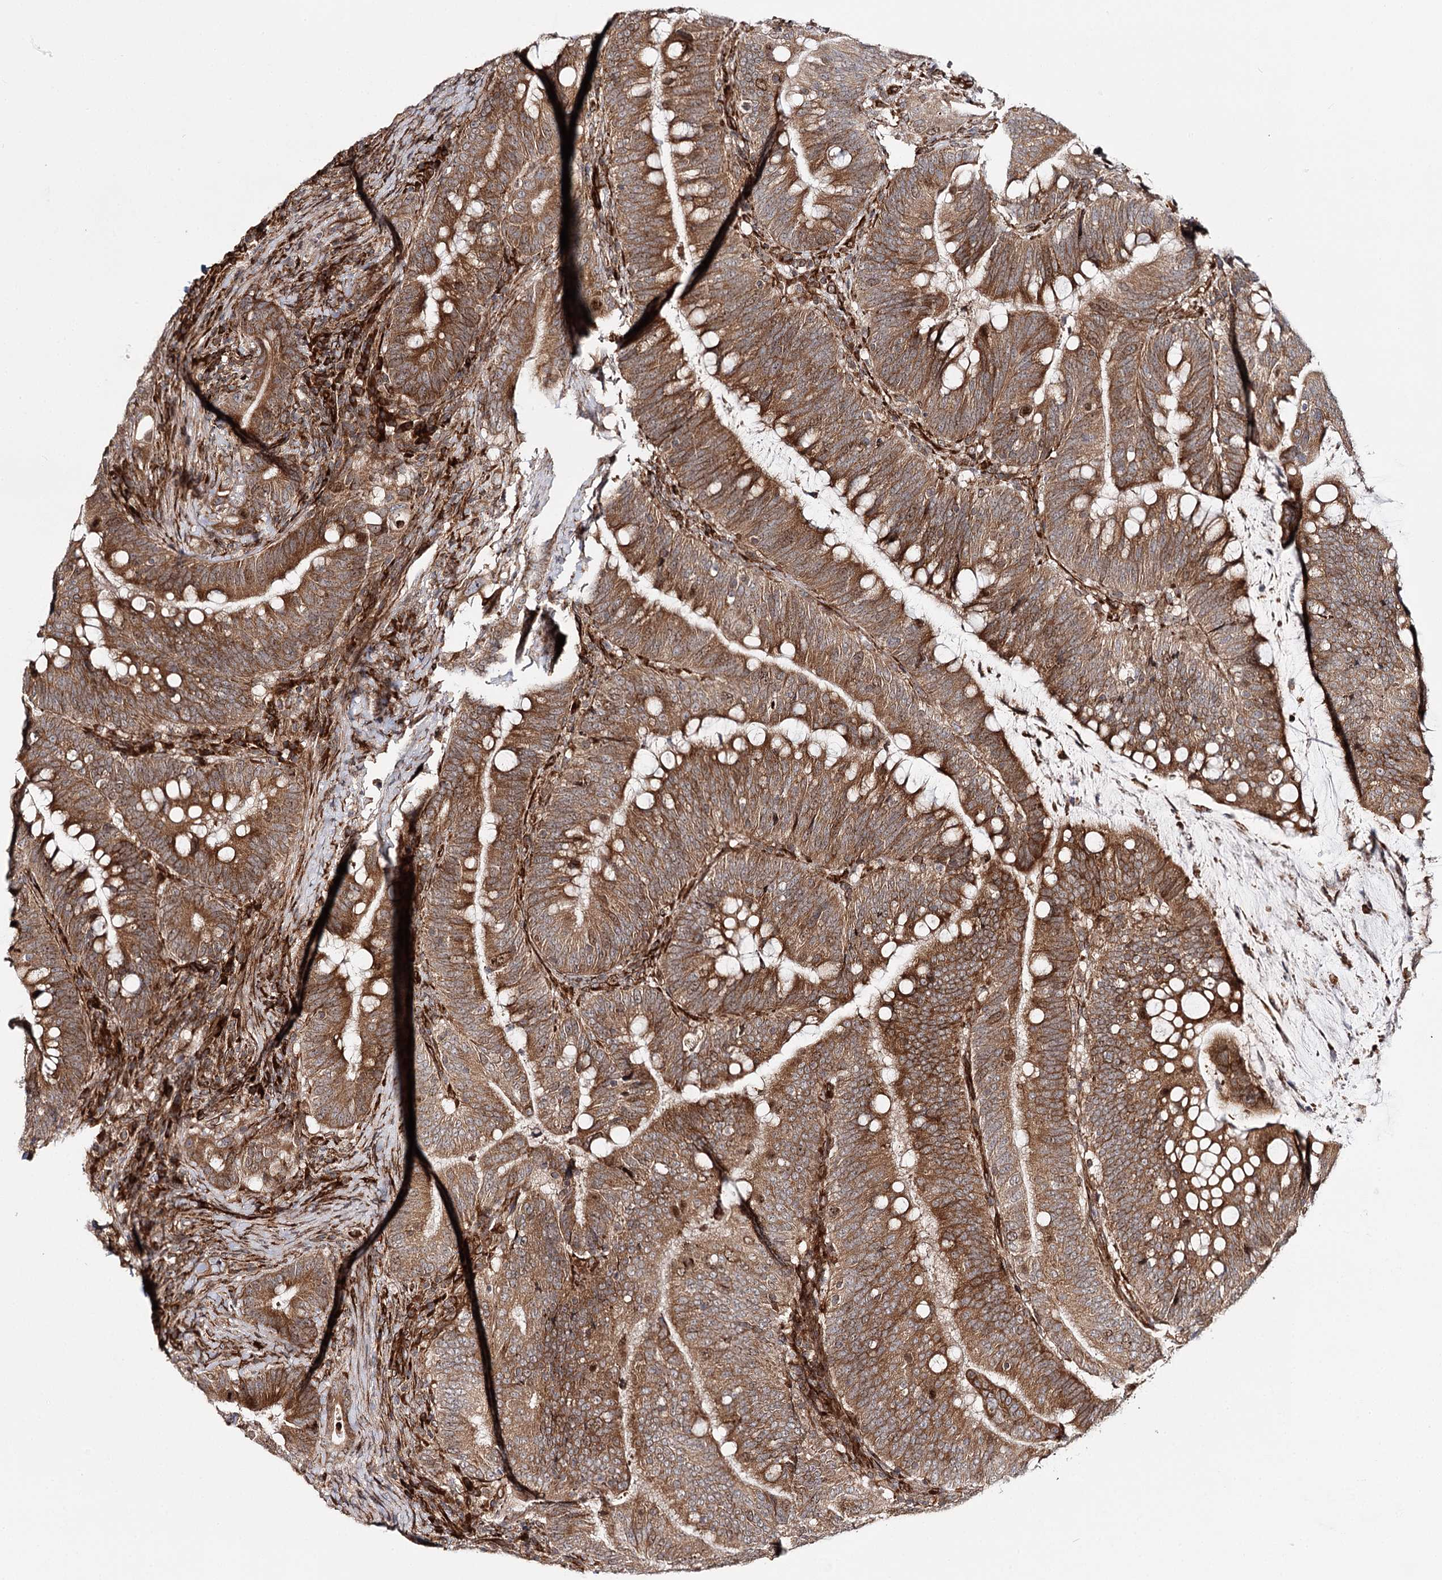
{"staining": {"intensity": "strong", "quantity": ">75%", "location": "cytoplasmic/membranous"}, "tissue": "colorectal cancer", "cell_type": "Tumor cells", "image_type": "cancer", "snomed": [{"axis": "morphology", "description": "Adenocarcinoma, NOS"}, {"axis": "topography", "description": "Colon"}], "caption": "Colorectal adenocarcinoma stained for a protein demonstrates strong cytoplasmic/membranous positivity in tumor cells.", "gene": "MKNK1", "patient": {"sex": "female", "age": 66}}